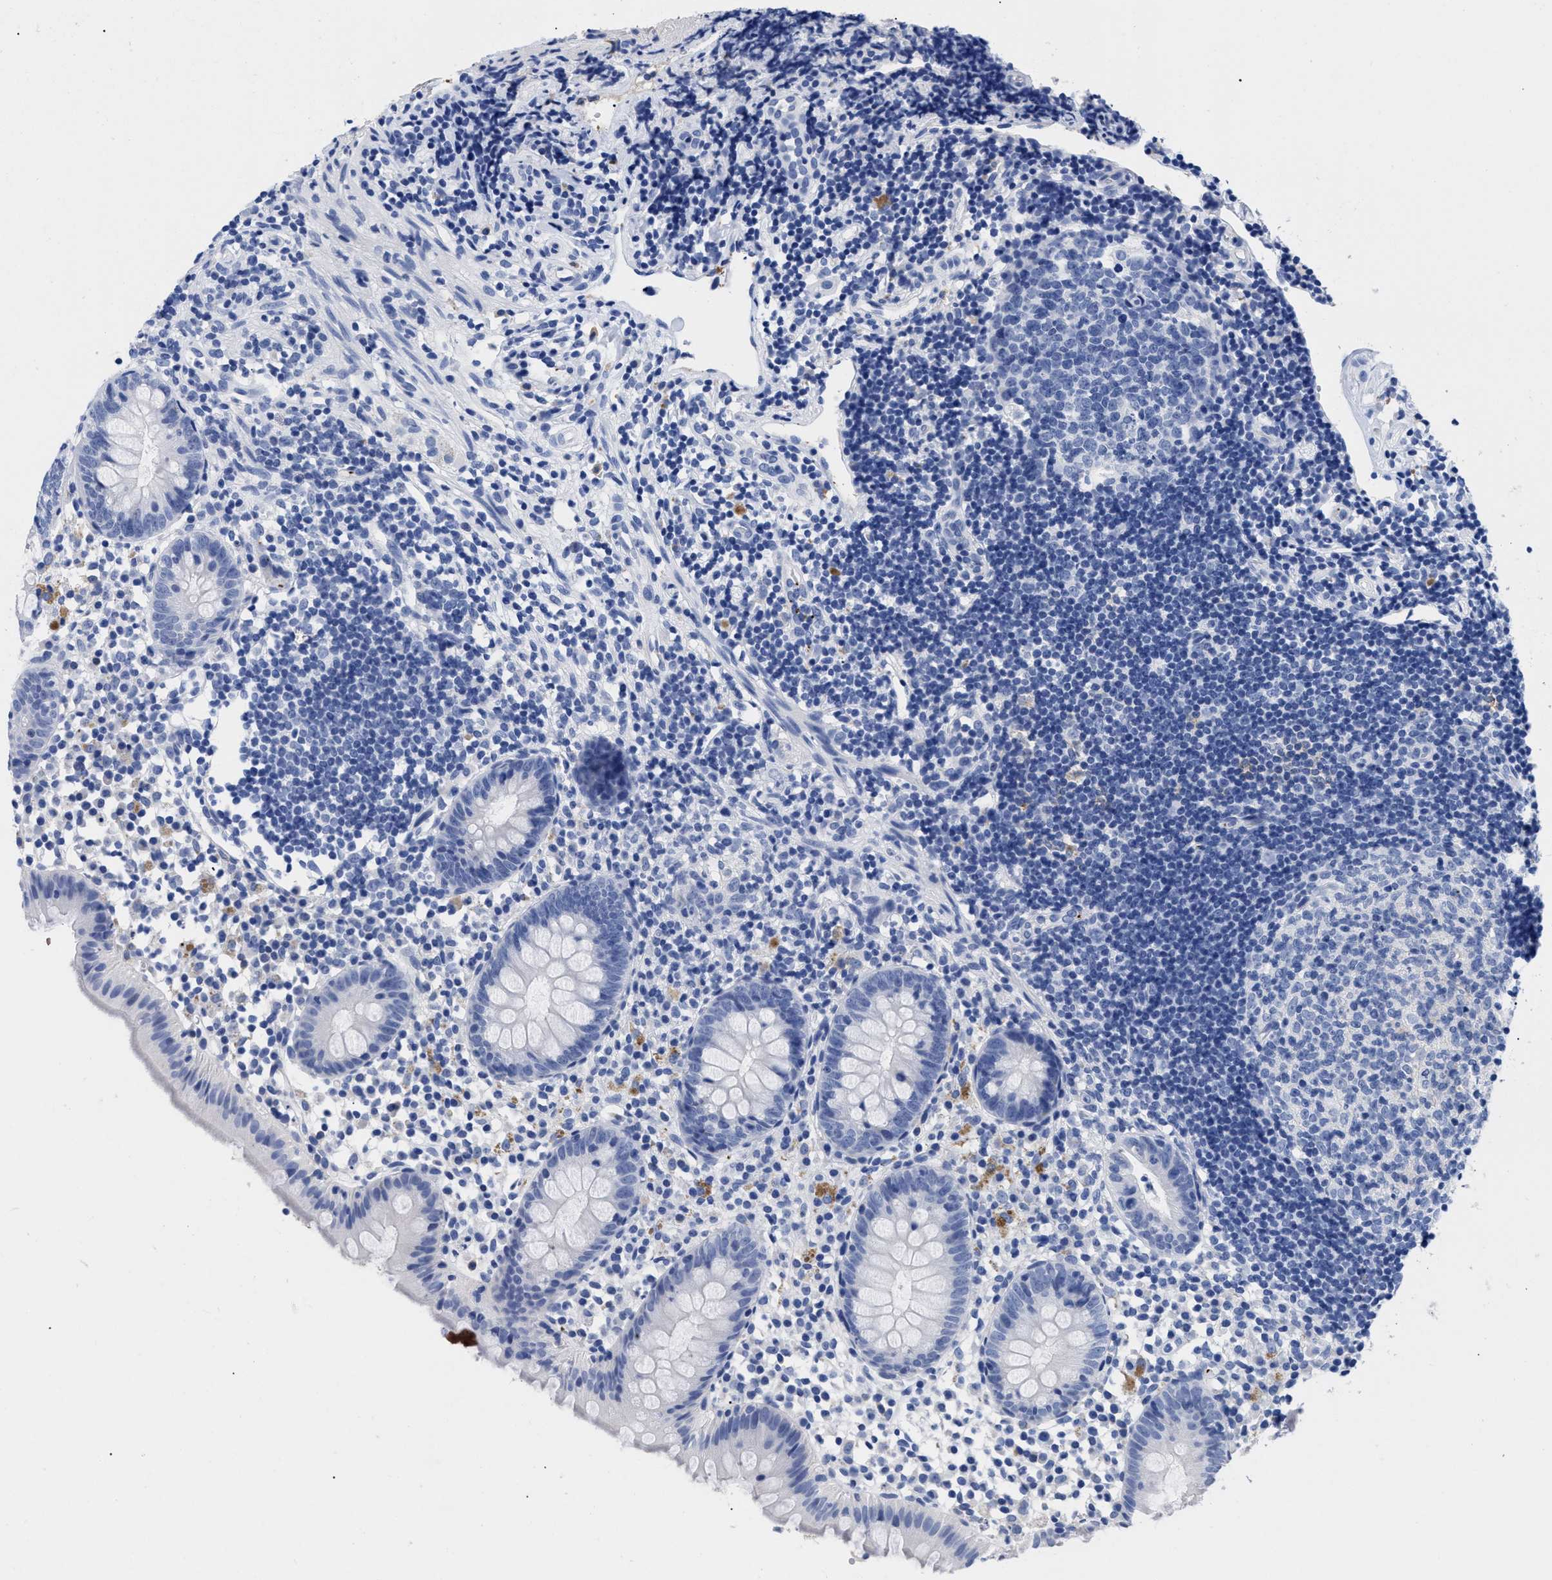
{"staining": {"intensity": "negative", "quantity": "none", "location": "none"}, "tissue": "appendix", "cell_type": "Glandular cells", "image_type": "normal", "snomed": [{"axis": "morphology", "description": "Normal tissue, NOS"}, {"axis": "topography", "description": "Appendix"}], "caption": "The immunohistochemistry (IHC) micrograph has no significant positivity in glandular cells of appendix. Brightfield microscopy of IHC stained with DAB (3,3'-diaminobenzidine) (brown) and hematoxylin (blue), captured at high magnification.", "gene": "TREML1", "patient": {"sex": "female", "age": 20}}